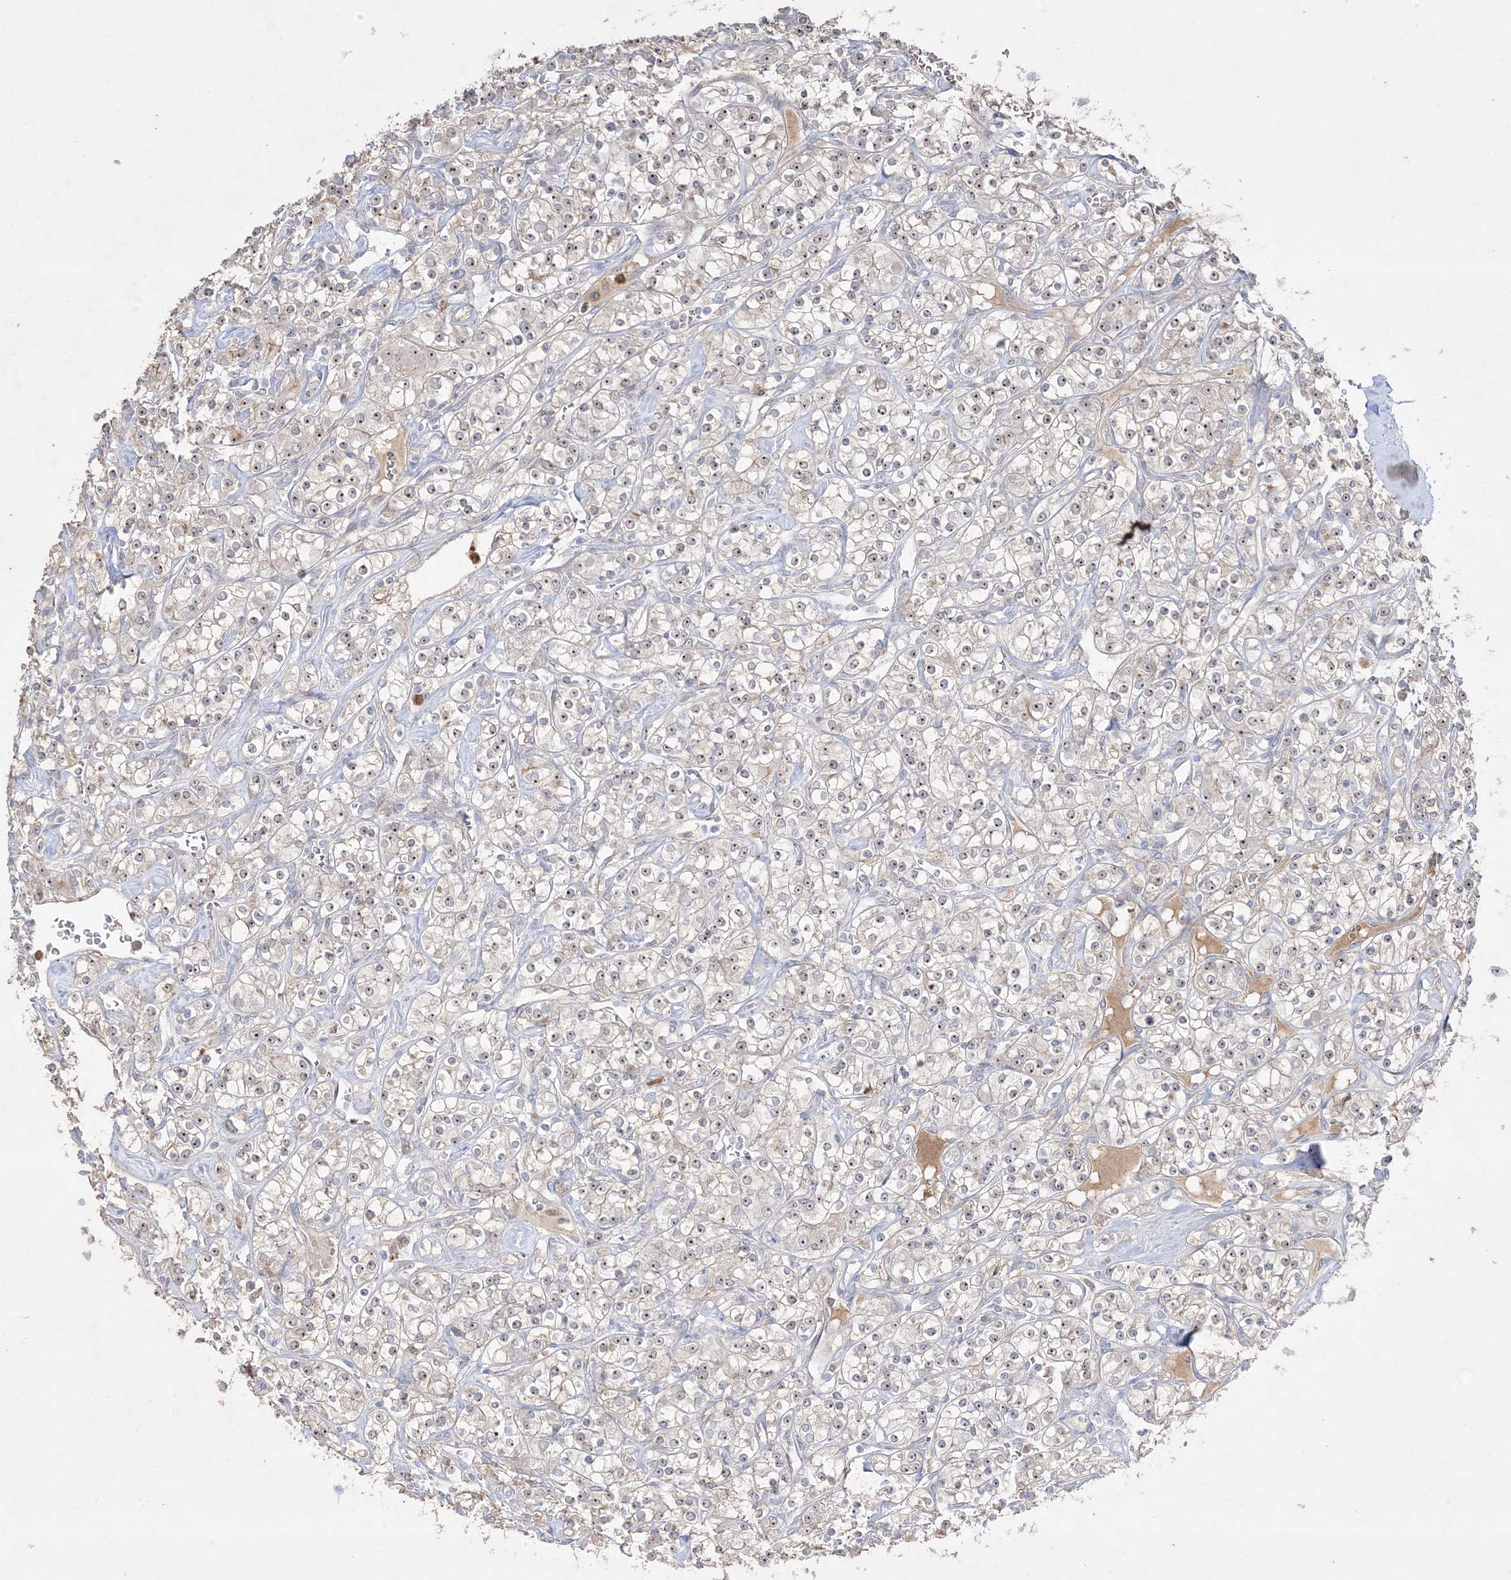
{"staining": {"intensity": "moderate", "quantity": "25%-75%", "location": "nuclear"}, "tissue": "renal cancer", "cell_type": "Tumor cells", "image_type": "cancer", "snomed": [{"axis": "morphology", "description": "Adenocarcinoma, NOS"}, {"axis": "topography", "description": "Kidney"}], "caption": "Protein staining shows moderate nuclear staining in approximately 25%-75% of tumor cells in renal cancer (adenocarcinoma). The staining is performed using DAB (3,3'-diaminobenzidine) brown chromogen to label protein expression. The nuclei are counter-stained blue using hematoxylin.", "gene": "NOP16", "patient": {"sex": "male", "age": 77}}